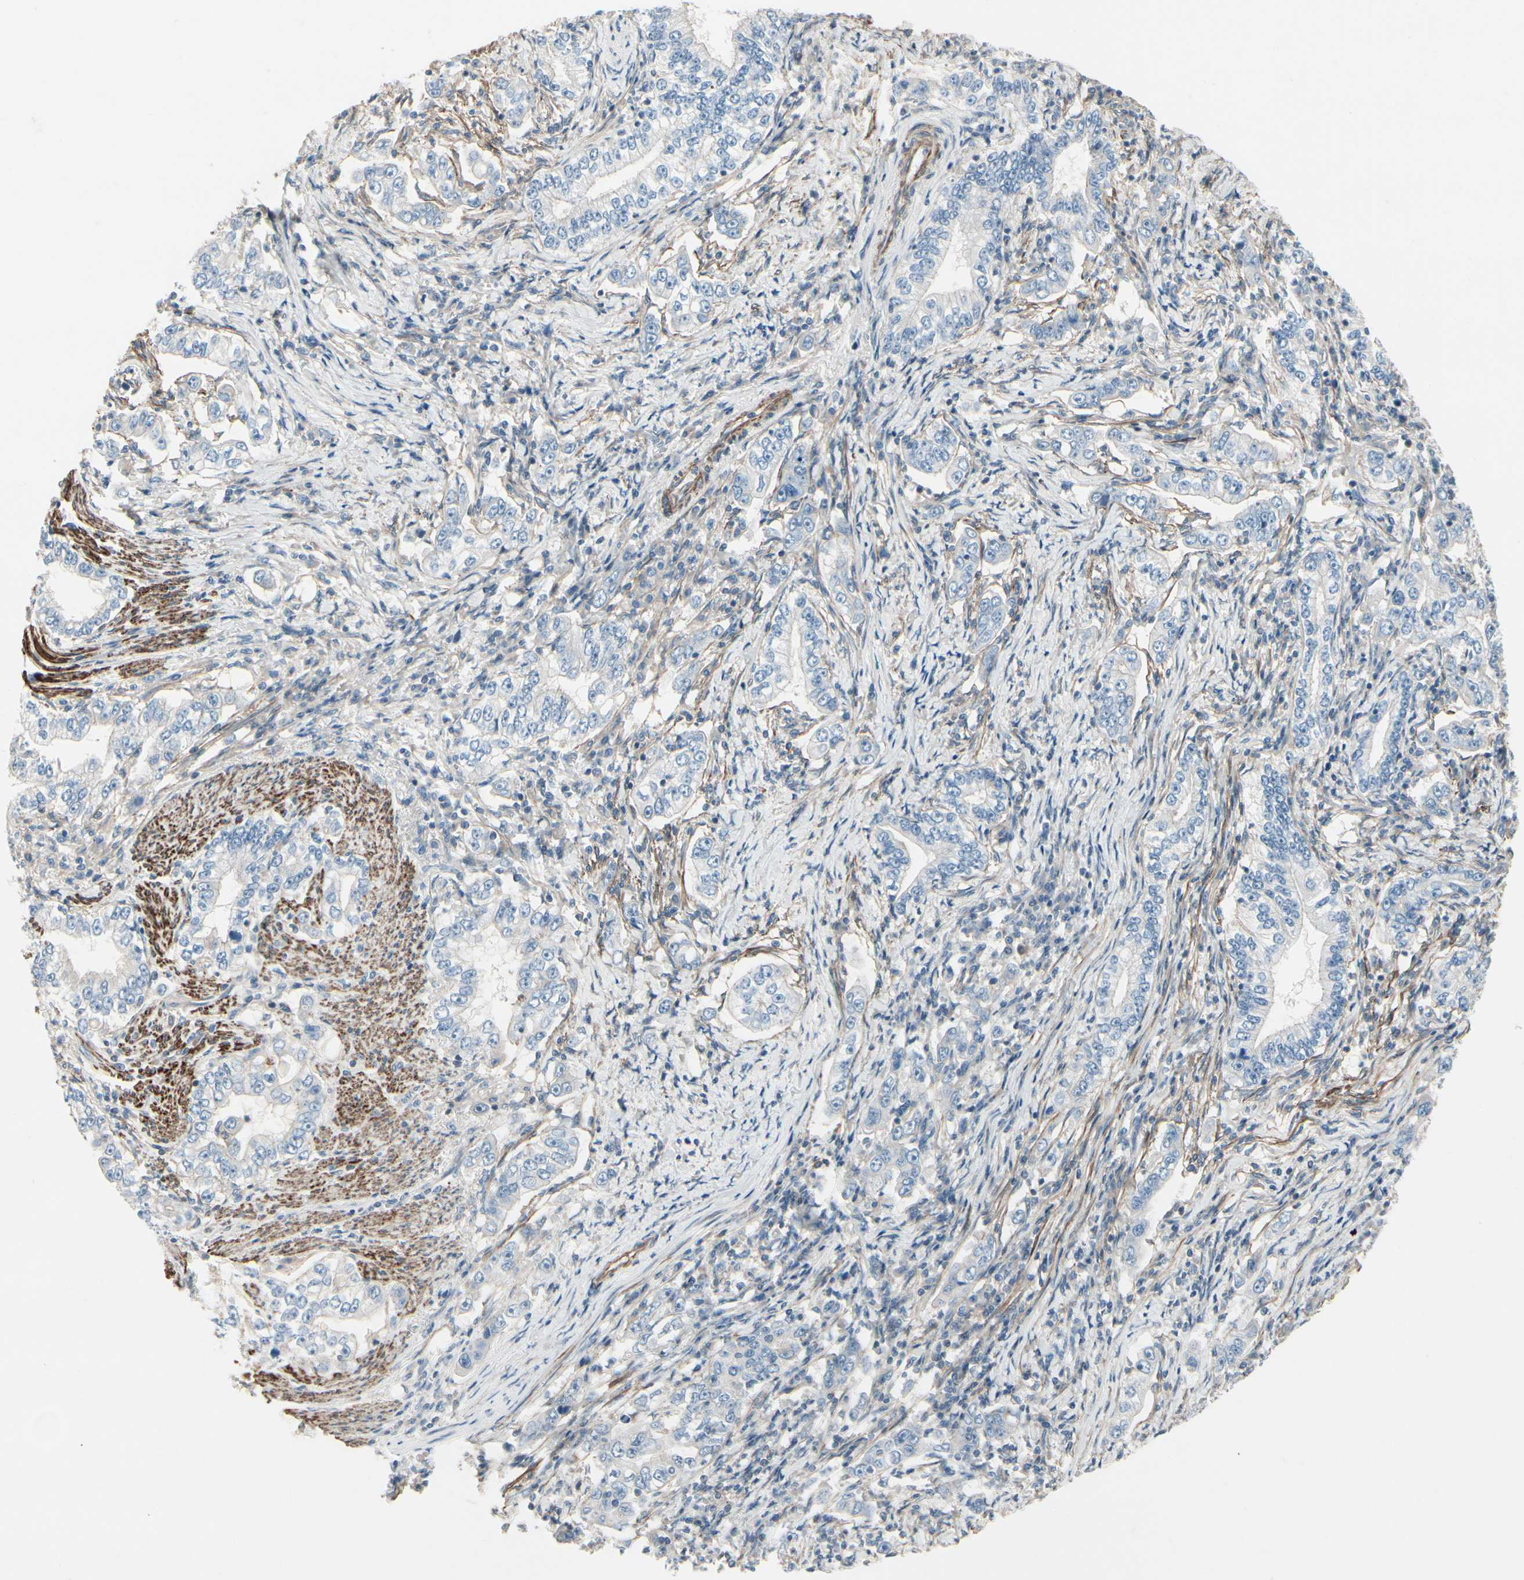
{"staining": {"intensity": "negative", "quantity": "none", "location": "none"}, "tissue": "stomach cancer", "cell_type": "Tumor cells", "image_type": "cancer", "snomed": [{"axis": "morphology", "description": "Adenocarcinoma, NOS"}, {"axis": "topography", "description": "Stomach, lower"}], "caption": "Tumor cells are negative for brown protein staining in adenocarcinoma (stomach).", "gene": "TPM1", "patient": {"sex": "female", "age": 72}}